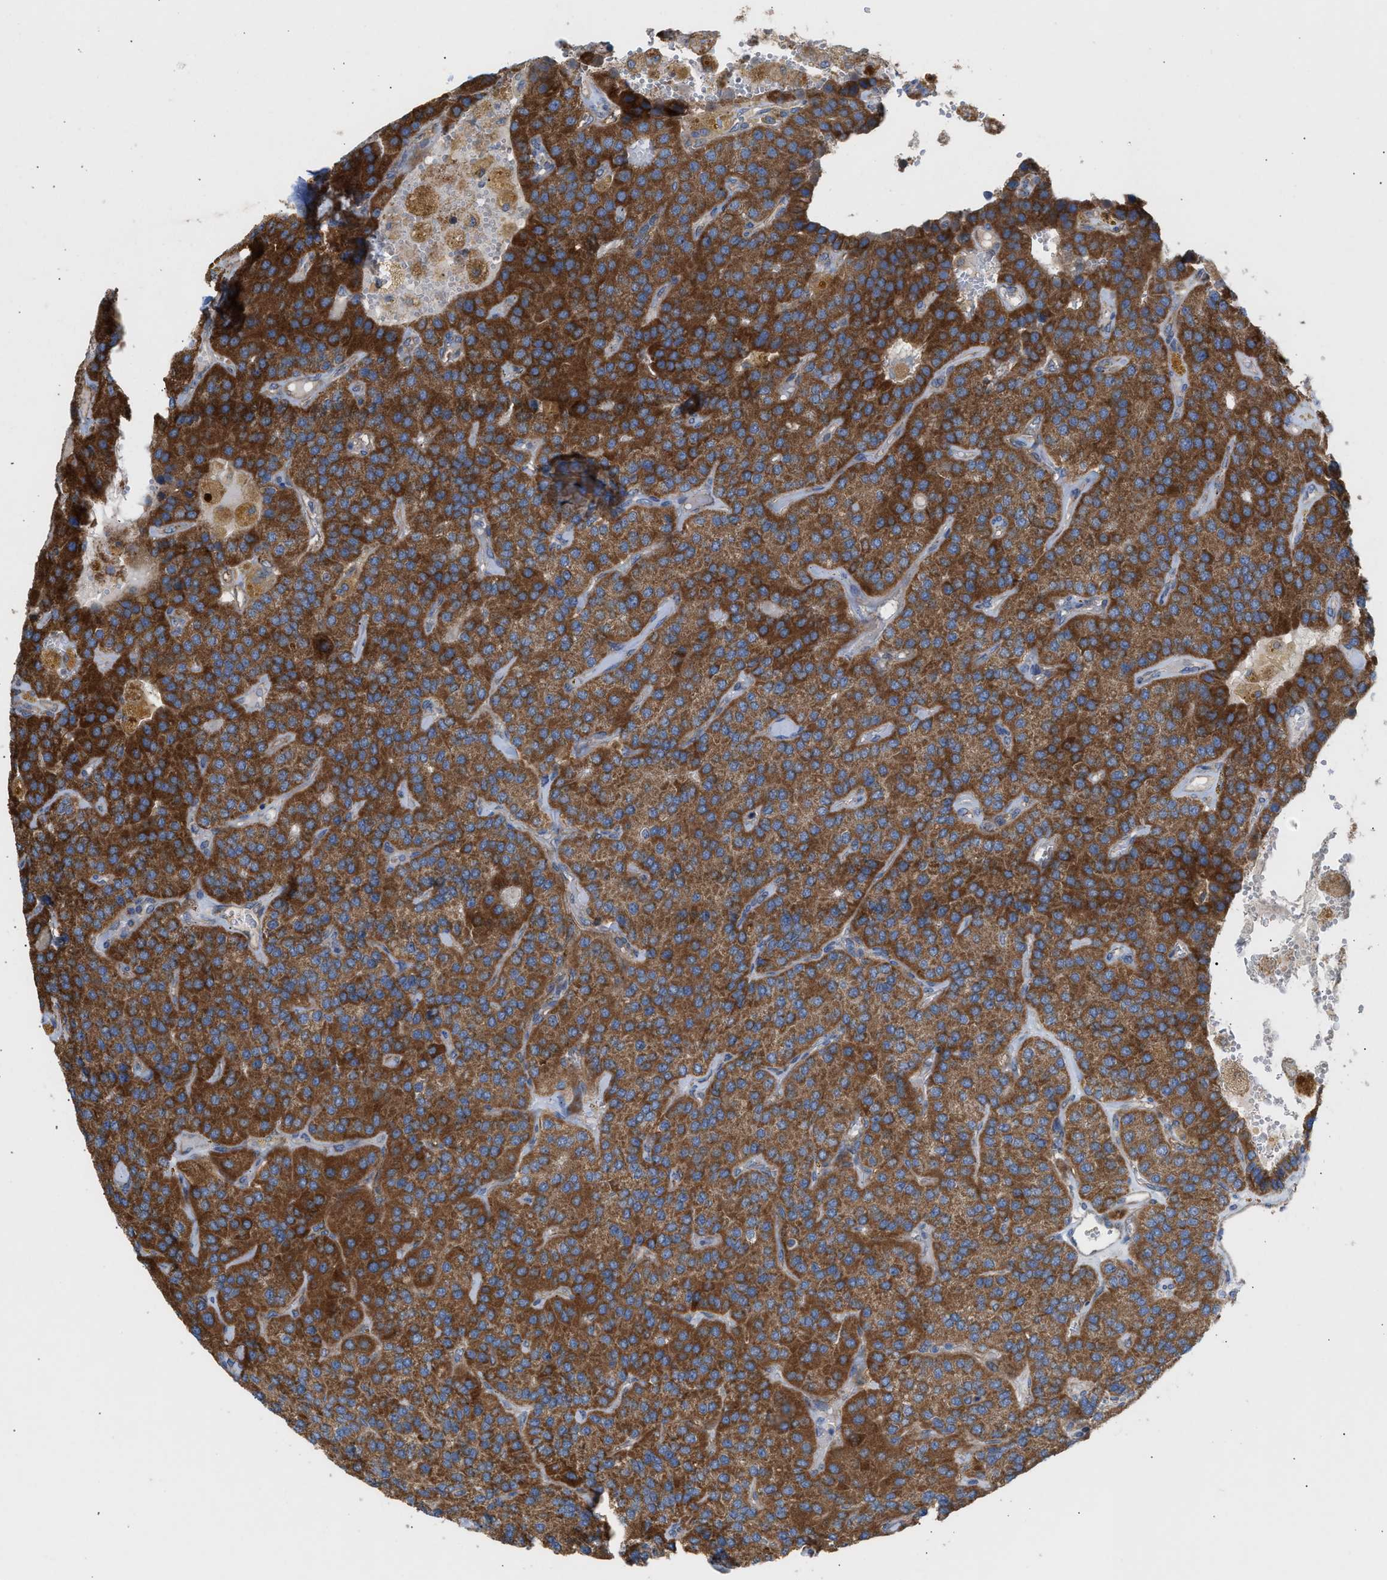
{"staining": {"intensity": "strong", "quantity": ">75%", "location": "cytoplasmic/membranous"}, "tissue": "parathyroid gland", "cell_type": "Glandular cells", "image_type": "normal", "snomed": [{"axis": "morphology", "description": "Normal tissue, NOS"}, {"axis": "morphology", "description": "Adenoma, NOS"}, {"axis": "topography", "description": "Parathyroid gland"}], "caption": "A high amount of strong cytoplasmic/membranous staining is present in about >75% of glandular cells in benign parathyroid gland.", "gene": "OXSM", "patient": {"sex": "female", "age": 86}}